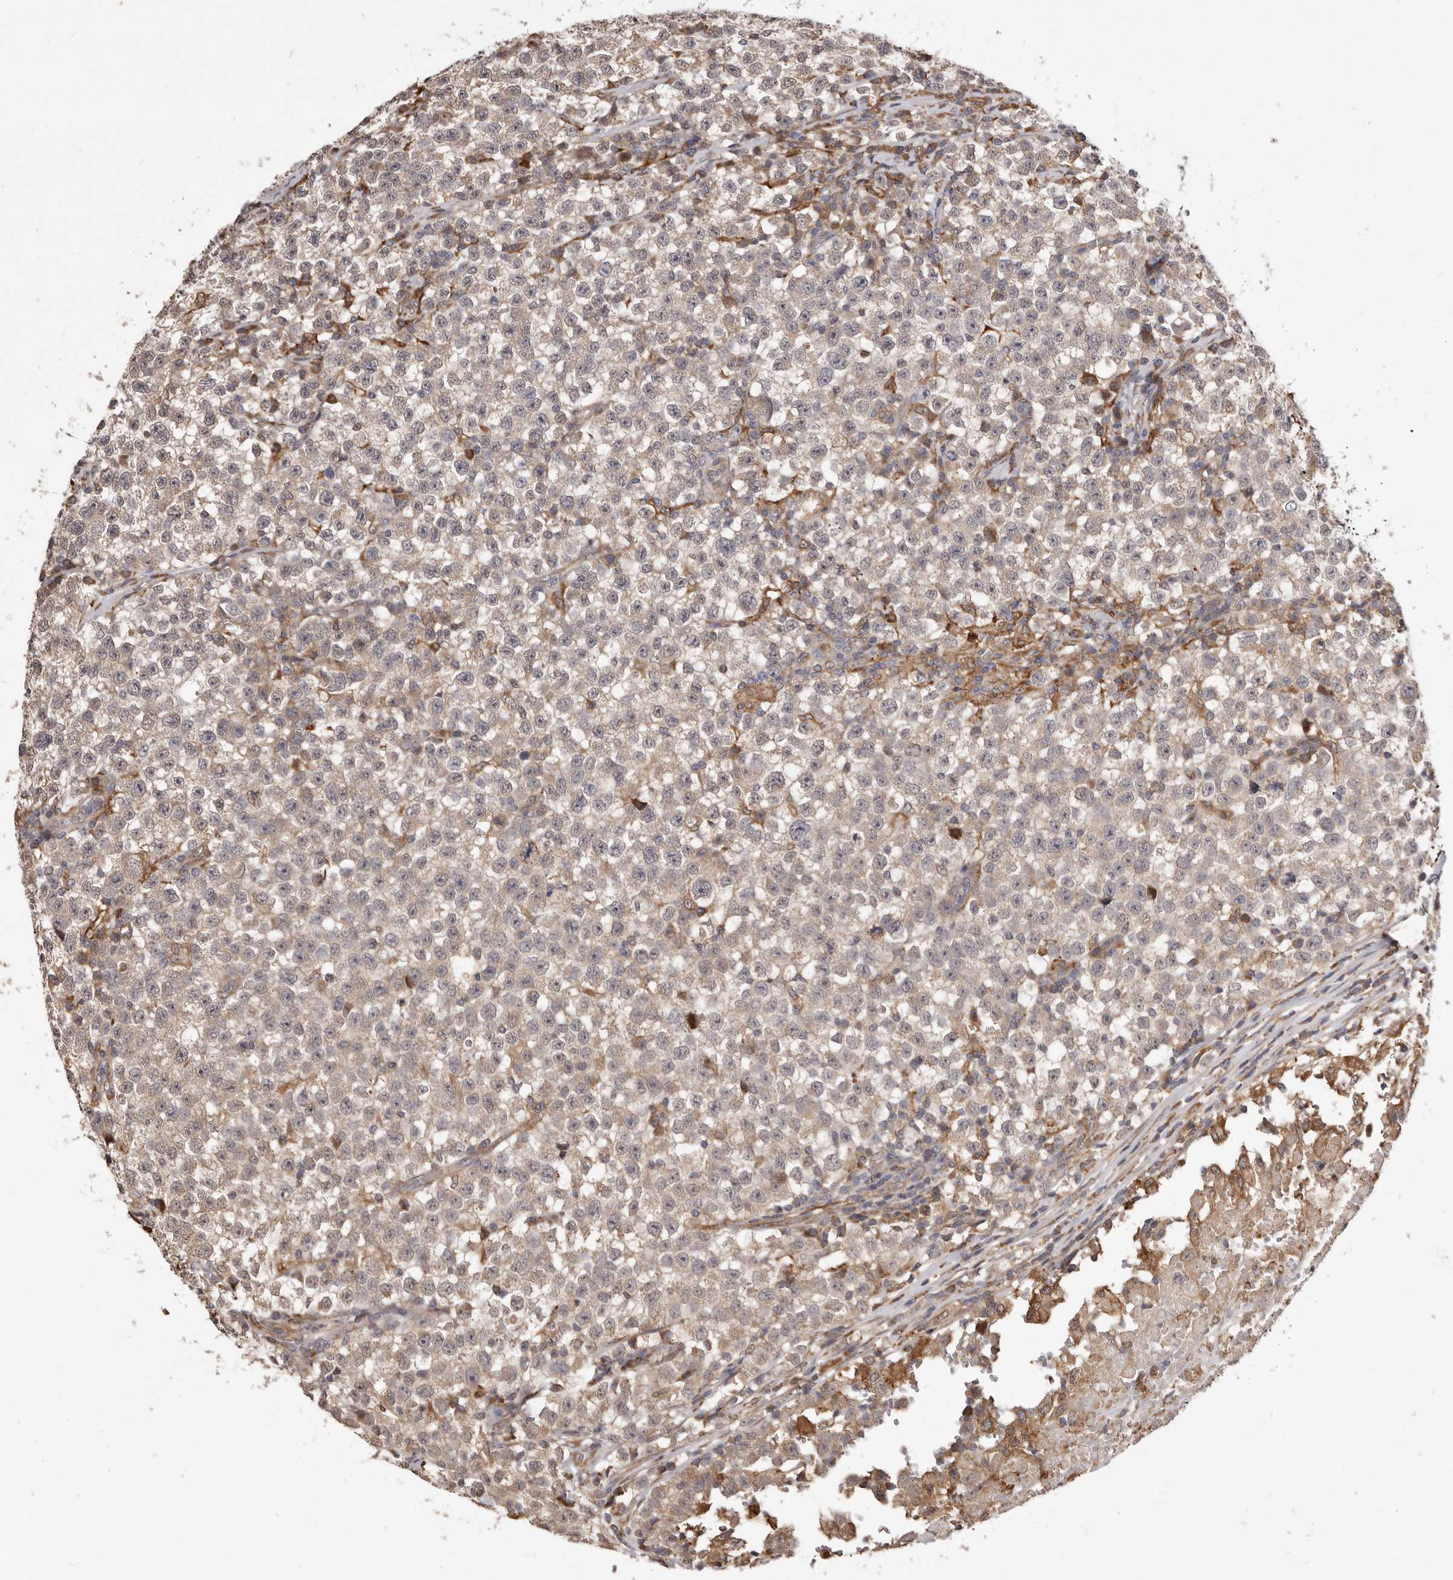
{"staining": {"intensity": "weak", "quantity": "25%-75%", "location": "cytoplasmic/membranous"}, "tissue": "testis cancer", "cell_type": "Tumor cells", "image_type": "cancer", "snomed": [{"axis": "morphology", "description": "Seminoma, NOS"}, {"axis": "topography", "description": "Testis"}], "caption": "Protein analysis of testis cancer tissue exhibits weak cytoplasmic/membranous staining in about 25%-75% of tumor cells.", "gene": "RRM2B", "patient": {"sex": "male", "age": 22}}